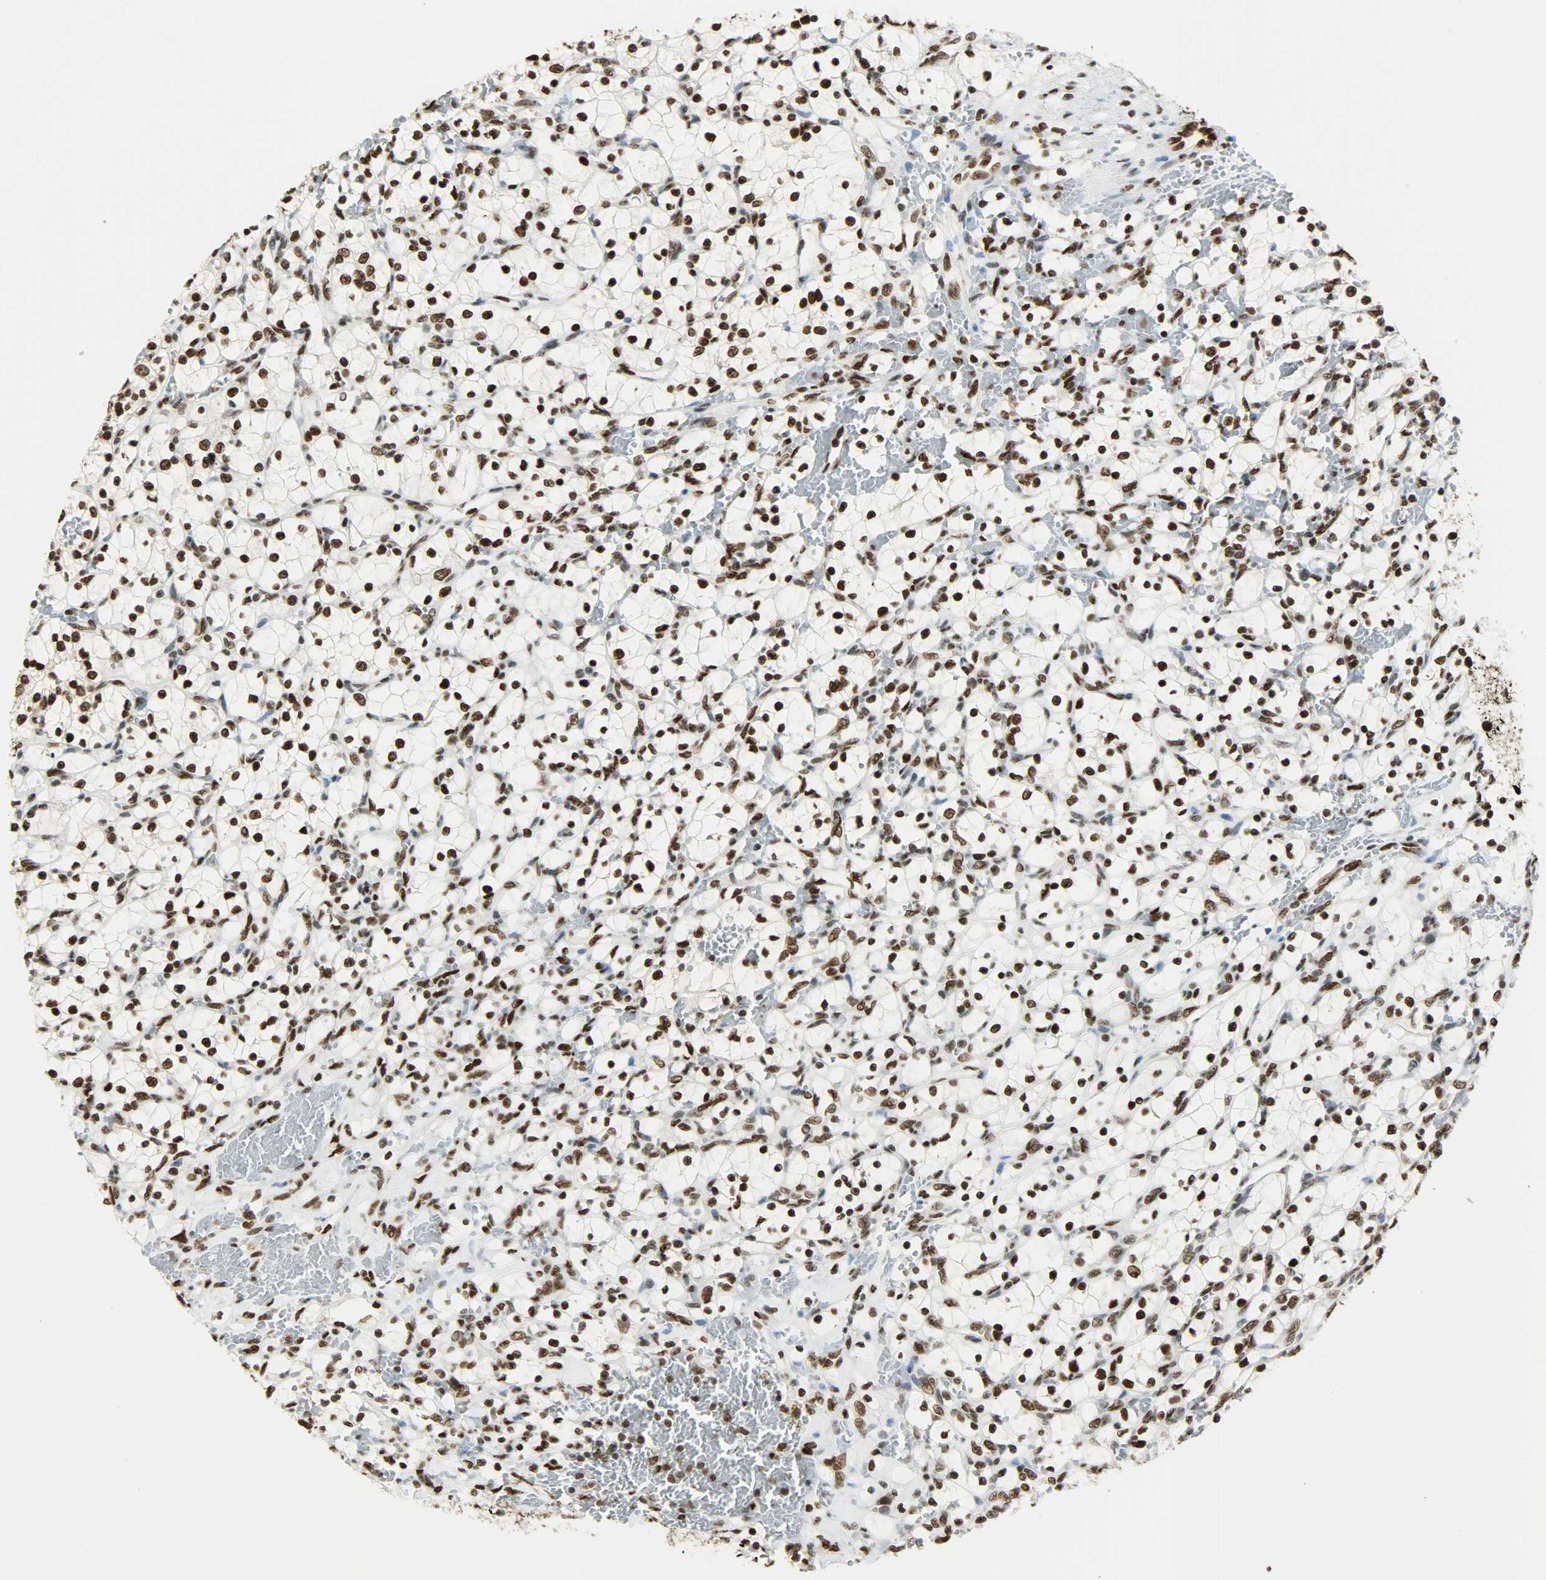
{"staining": {"intensity": "strong", "quantity": ">75%", "location": "nuclear"}, "tissue": "renal cancer", "cell_type": "Tumor cells", "image_type": "cancer", "snomed": [{"axis": "morphology", "description": "Adenocarcinoma, NOS"}, {"axis": "topography", "description": "Kidney"}], "caption": "The photomicrograph shows immunohistochemical staining of renal adenocarcinoma. There is strong nuclear positivity is appreciated in approximately >75% of tumor cells. (Stains: DAB in brown, nuclei in blue, Microscopy: brightfield microscopy at high magnification).", "gene": "MYEF2", "patient": {"sex": "female", "age": 69}}